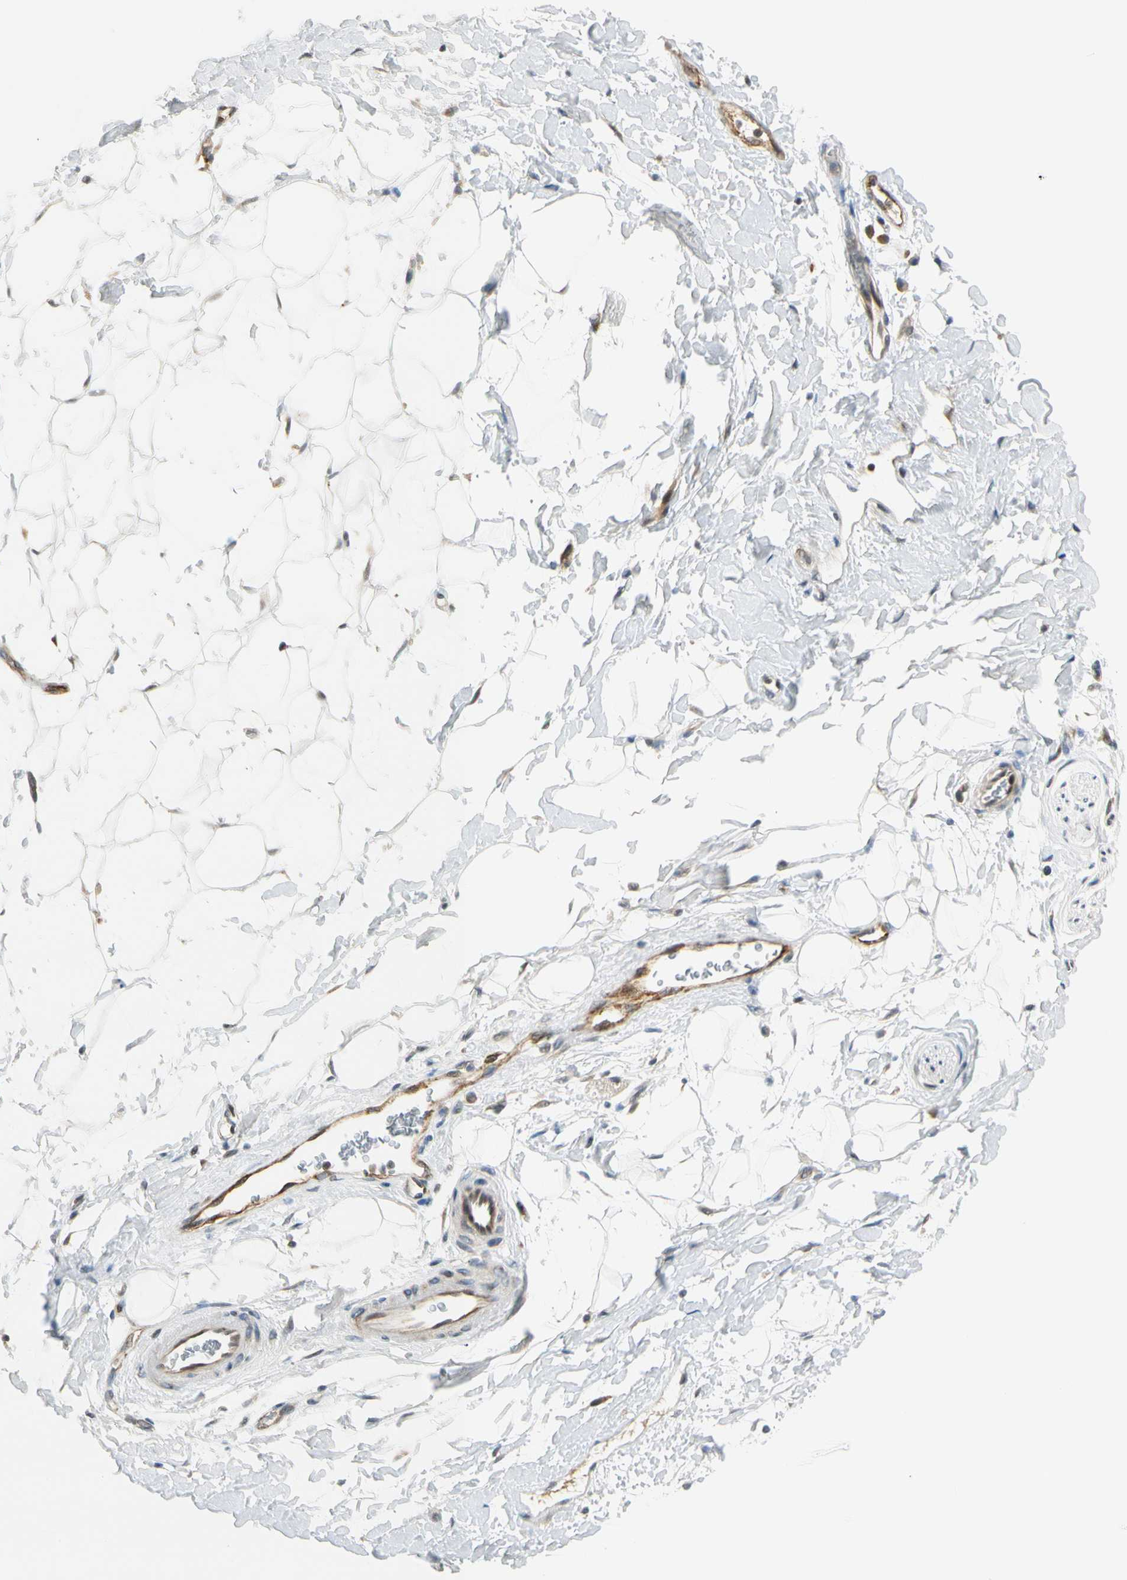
{"staining": {"intensity": "weak", "quantity": "25%-75%", "location": "cytoplasmic/membranous"}, "tissue": "adipose tissue", "cell_type": "Adipocytes", "image_type": "normal", "snomed": [{"axis": "morphology", "description": "Normal tissue, NOS"}, {"axis": "topography", "description": "Soft tissue"}], "caption": "IHC (DAB (3,3'-diaminobenzidine)) staining of unremarkable human adipose tissue demonstrates weak cytoplasmic/membranous protein staining in about 25%-75% of adipocytes. (brown staining indicates protein expression, while blue staining denotes nuclei).", "gene": "NPDC1", "patient": {"sex": "male", "age": 72}}